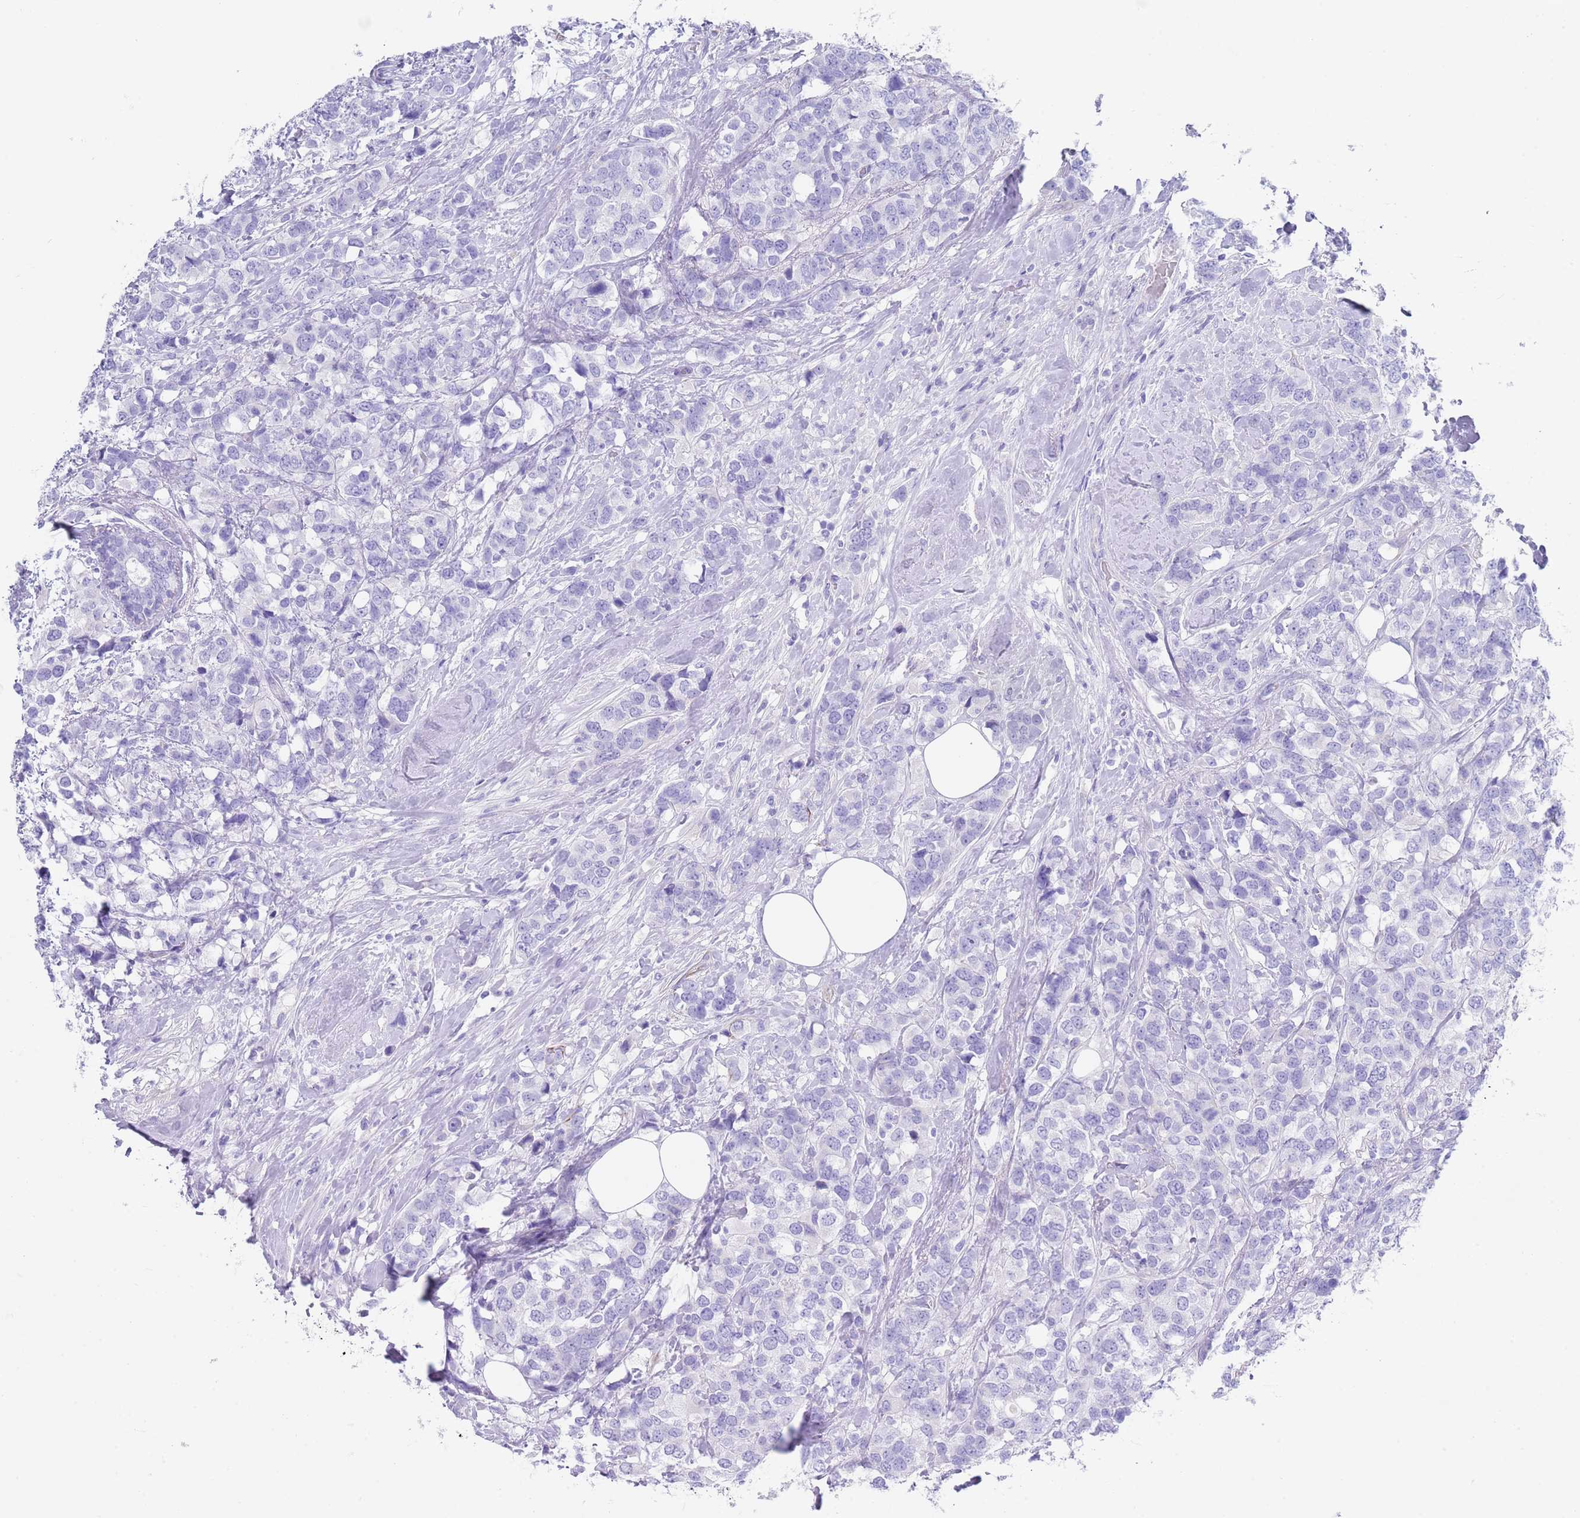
{"staining": {"intensity": "negative", "quantity": "none", "location": "none"}, "tissue": "breast cancer", "cell_type": "Tumor cells", "image_type": "cancer", "snomed": [{"axis": "morphology", "description": "Lobular carcinoma"}, {"axis": "topography", "description": "Breast"}], "caption": "Immunohistochemical staining of breast cancer (lobular carcinoma) demonstrates no significant staining in tumor cells.", "gene": "CPXM2", "patient": {"sex": "female", "age": 59}}